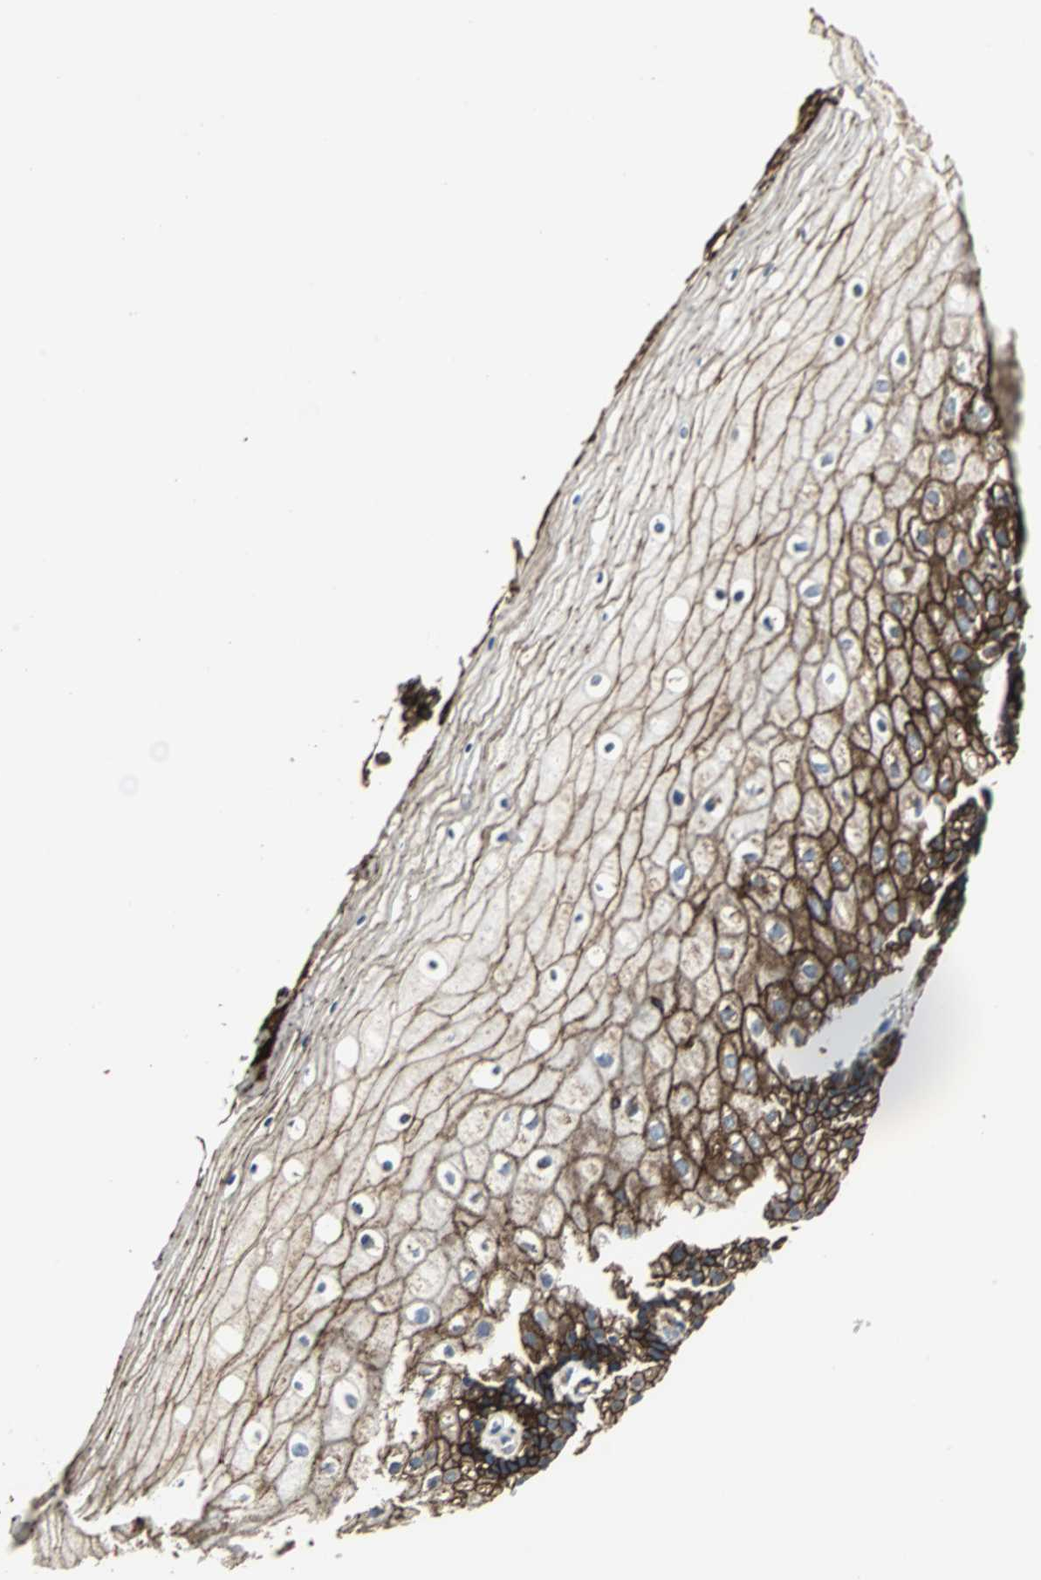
{"staining": {"intensity": "moderate", "quantity": ">75%", "location": "cytoplasmic/membranous"}, "tissue": "vagina", "cell_type": "Squamous epithelial cells", "image_type": "normal", "snomed": [{"axis": "morphology", "description": "Normal tissue, NOS"}, {"axis": "topography", "description": "Vagina"}], "caption": "Vagina stained with IHC reveals moderate cytoplasmic/membranous staining in about >75% of squamous epithelial cells. The staining was performed using DAB (3,3'-diaminobenzidine), with brown indicating positive protein expression. Nuclei are stained blue with hematoxylin.", "gene": "F11R", "patient": {"sex": "female", "age": 46}}